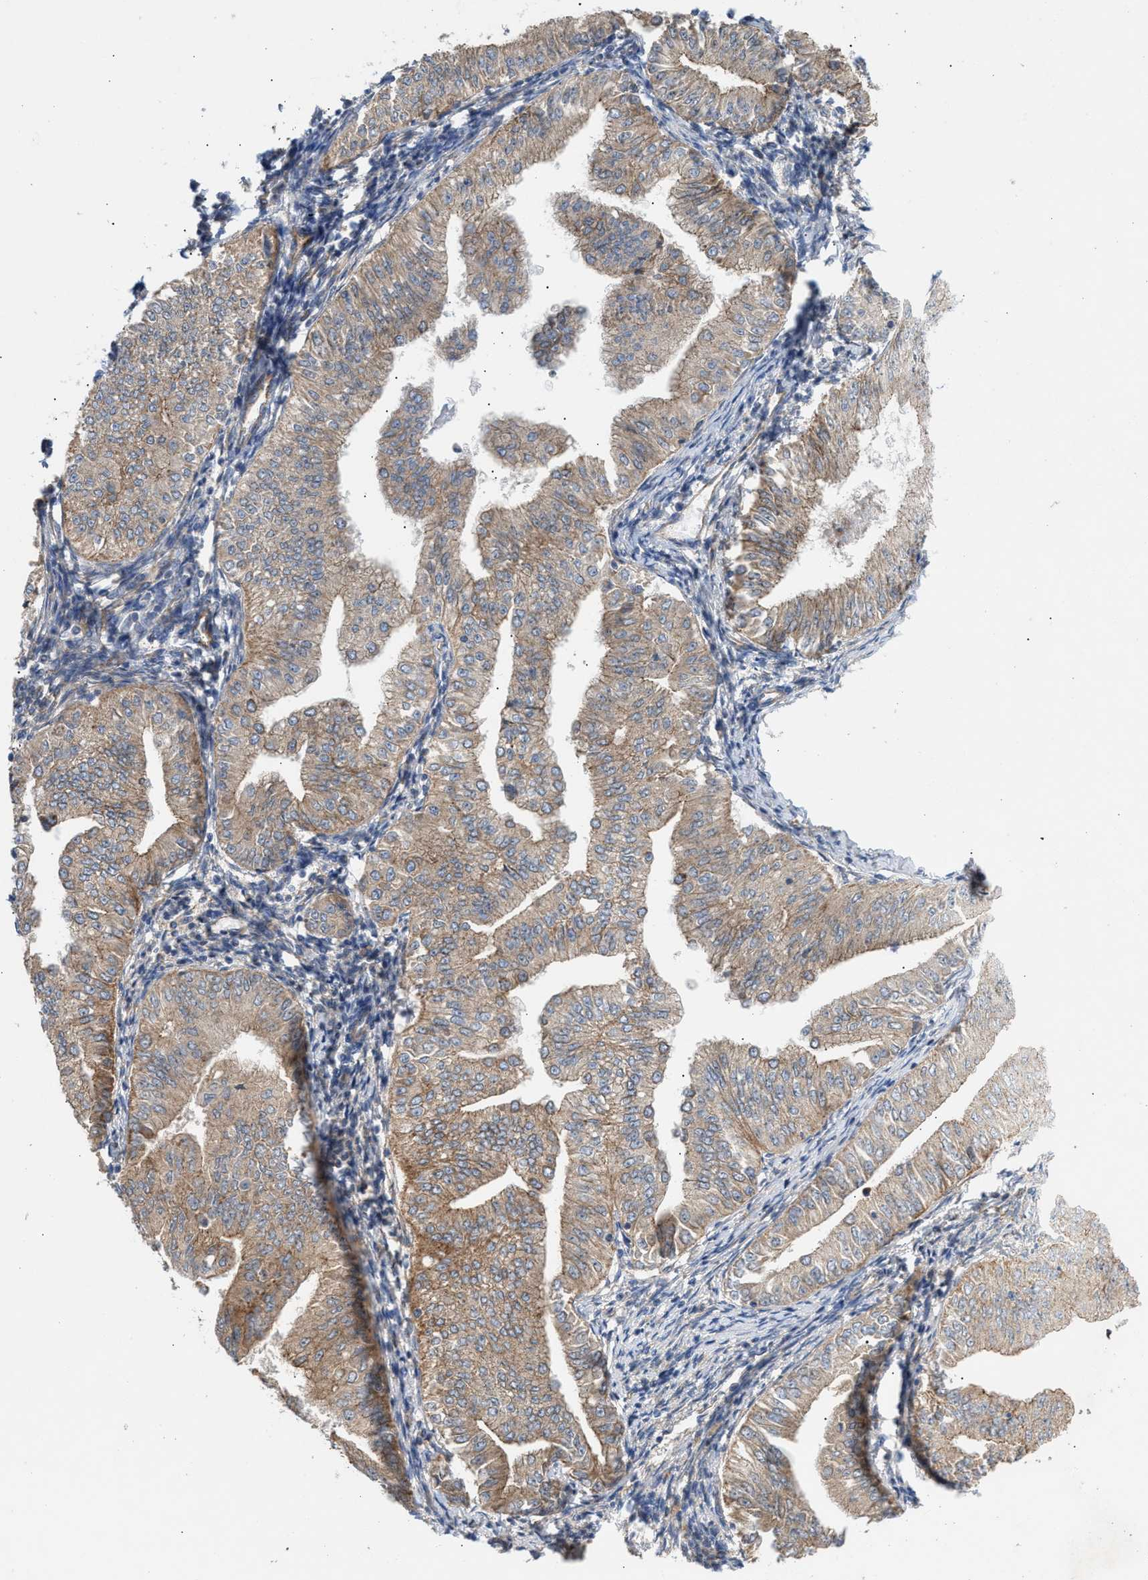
{"staining": {"intensity": "moderate", "quantity": ">75%", "location": "cytoplasmic/membranous"}, "tissue": "endometrial cancer", "cell_type": "Tumor cells", "image_type": "cancer", "snomed": [{"axis": "morphology", "description": "Normal tissue, NOS"}, {"axis": "morphology", "description": "Adenocarcinoma, NOS"}, {"axis": "topography", "description": "Endometrium"}], "caption": "The photomicrograph demonstrates immunohistochemical staining of endometrial cancer (adenocarcinoma). There is moderate cytoplasmic/membranous expression is identified in about >75% of tumor cells.", "gene": "OXSM", "patient": {"sex": "female", "age": 53}}